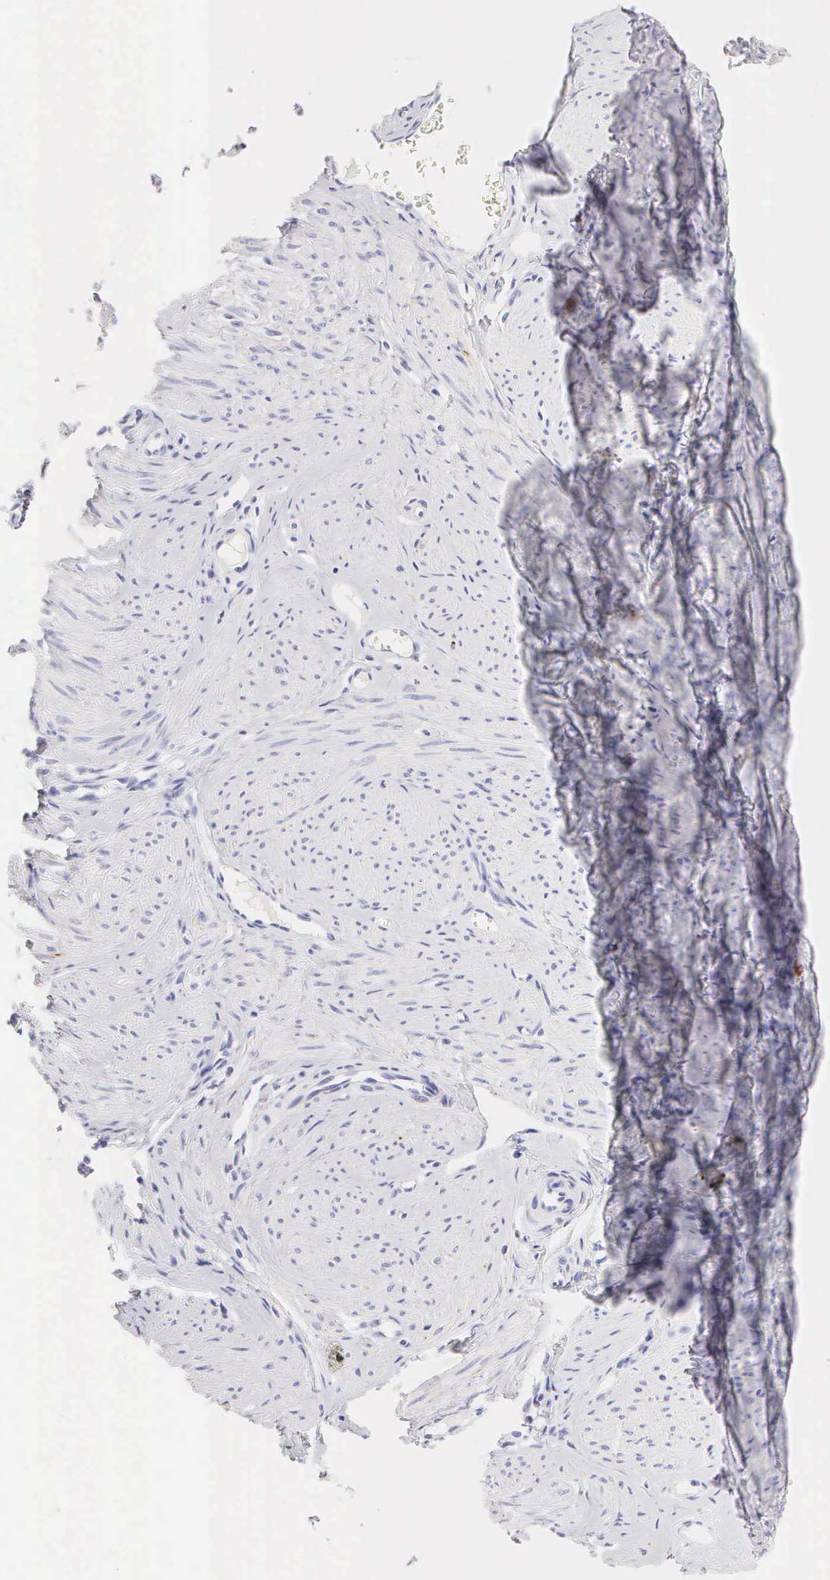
{"staining": {"intensity": "negative", "quantity": "none", "location": "none"}, "tissue": "smooth muscle", "cell_type": "Smooth muscle cells", "image_type": "normal", "snomed": [{"axis": "morphology", "description": "Normal tissue, NOS"}, {"axis": "topography", "description": "Uterus"}], "caption": "High power microscopy image of an immunohistochemistry photomicrograph of normal smooth muscle, revealing no significant positivity in smooth muscle cells.", "gene": "KRT17", "patient": {"sex": "female", "age": 45}}